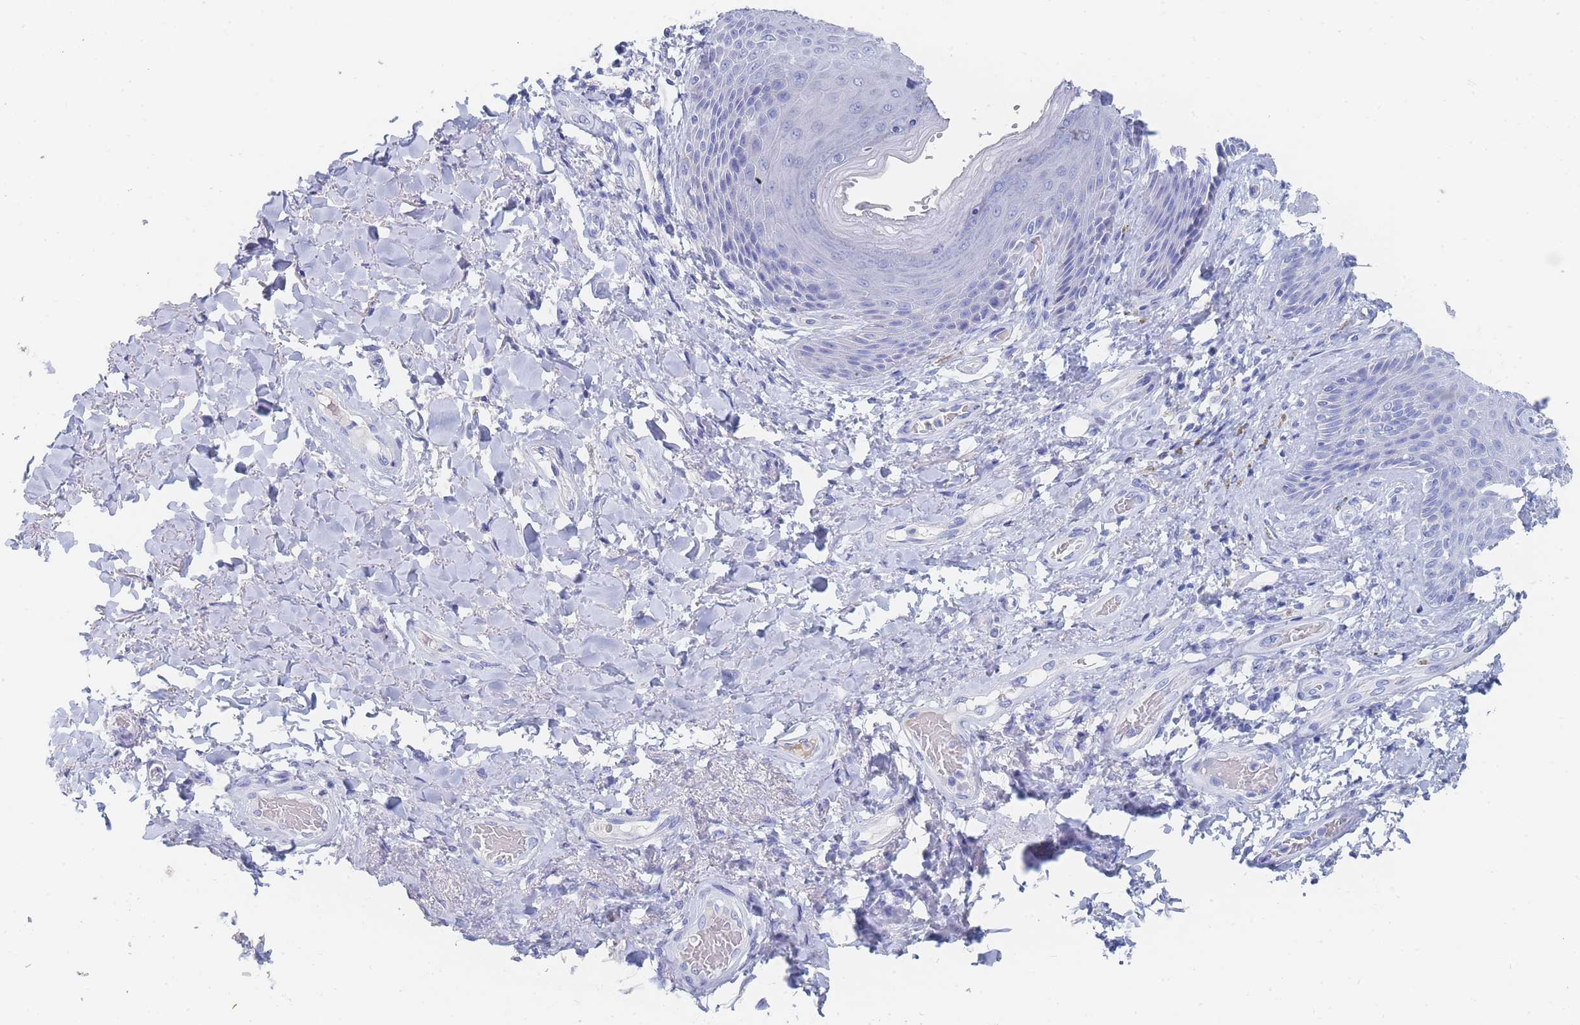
{"staining": {"intensity": "negative", "quantity": "none", "location": "none"}, "tissue": "skin", "cell_type": "Epidermal cells", "image_type": "normal", "snomed": [{"axis": "morphology", "description": "Normal tissue, NOS"}, {"axis": "topography", "description": "Anal"}], "caption": "The immunohistochemistry (IHC) histopathology image has no significant staining in epidermal cells of skin.", "gene": "SLC25A35", "patient": {"sex": "female", "age": 89}}